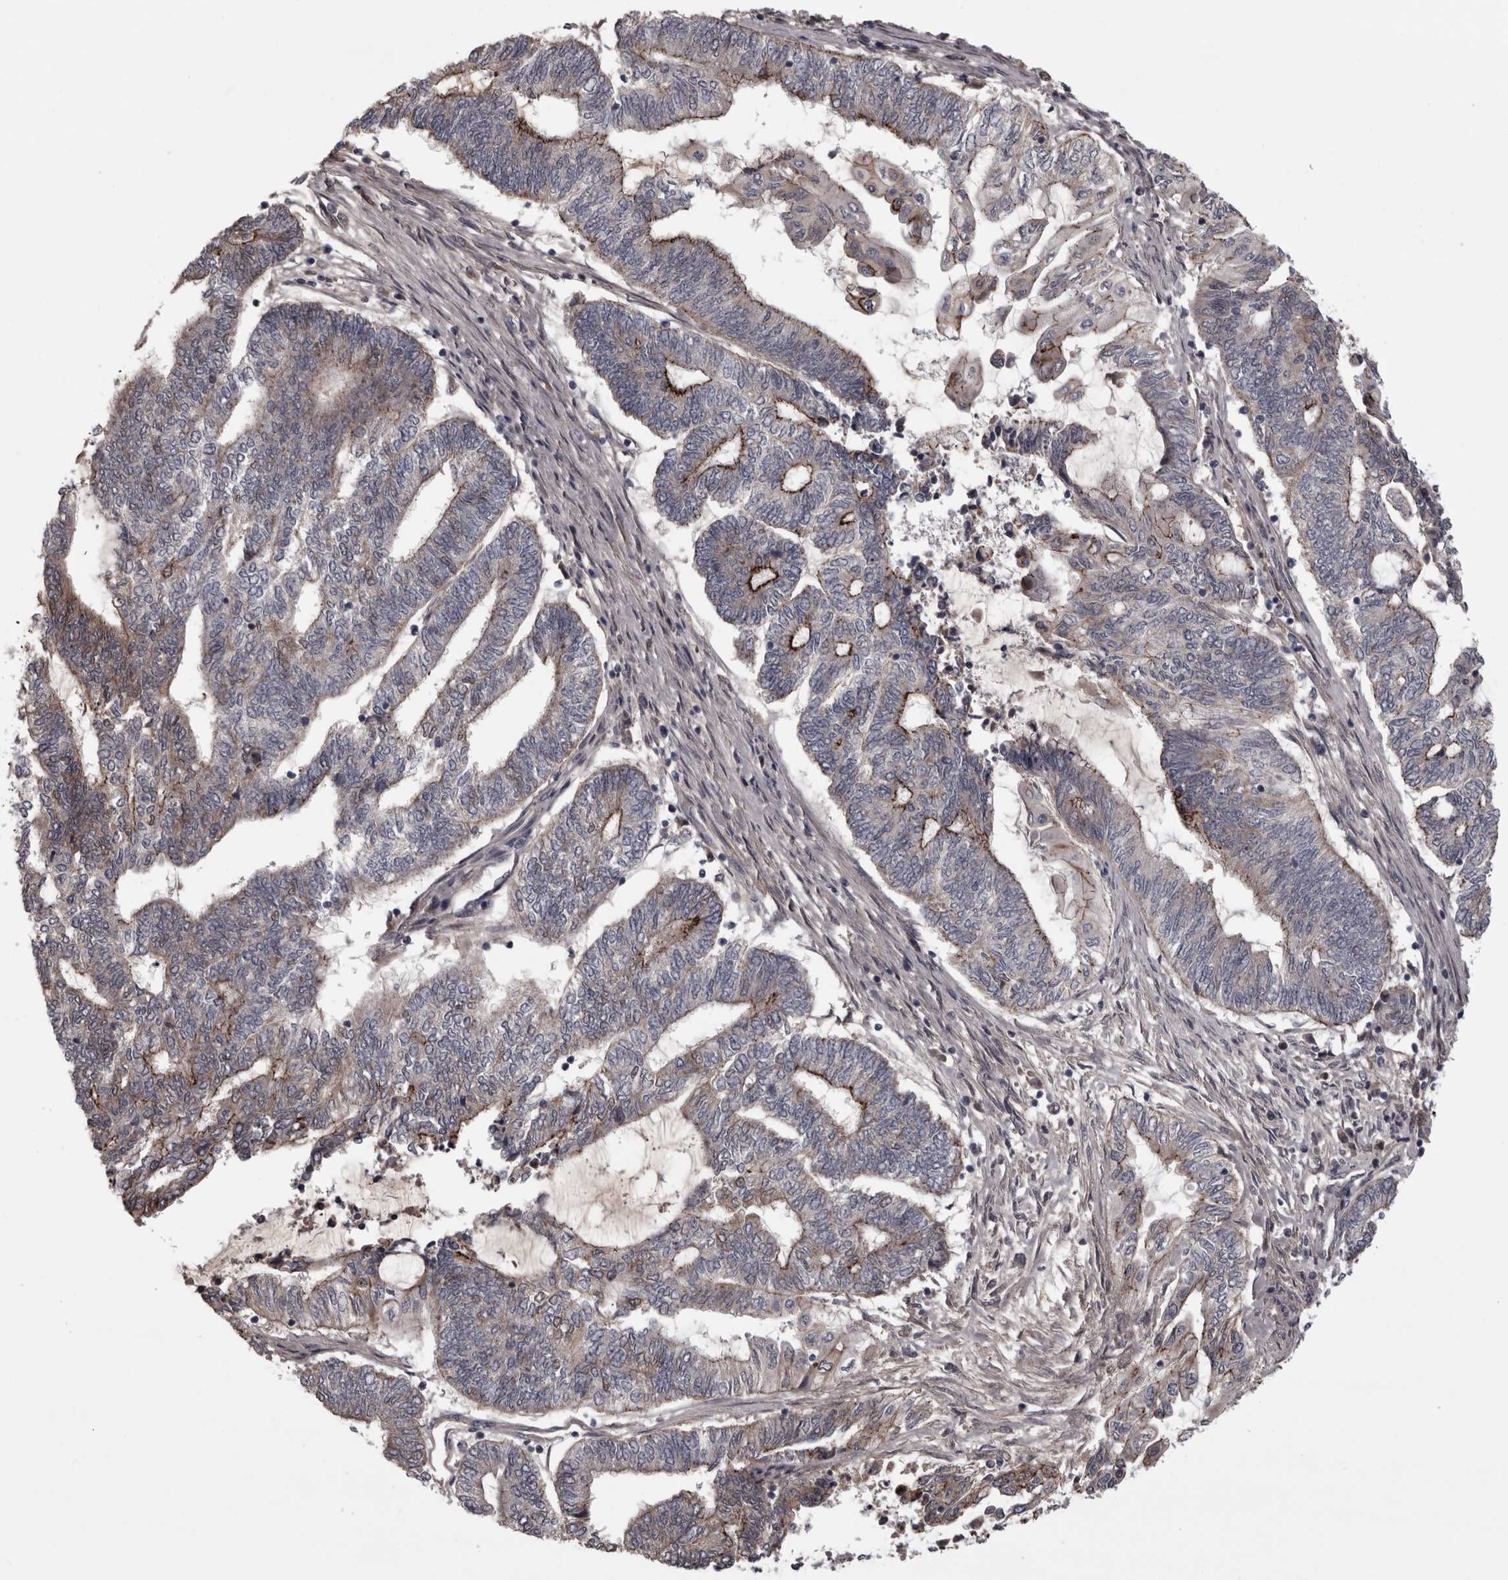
{"staining": {"intensity": "moderate", "quantity": "25%-75%", "location": "cytoplasmic/membranous"}, "tissue": "endometrial cancer", "cell_type": "Tumor cells", "image_type": "cancer", "snomed": [{"axis": "morphology", "description": "Adenocarcinoma, NOS"}, {"axis": "topography", "description": "Uterus"}, {"axis": "topography", "description": "Endometrium"}], "caption": "The micrograph exhibits staining of endometrial adenocarcinoma, revealing moderate cytoplasmic/membranous protein expression (brown color) within tumor cells. Ihc stains the protein in brown and the nuclei are stained blue.", "gene": "PCDH17", "patient": {"sex": "female", "age": 70}}